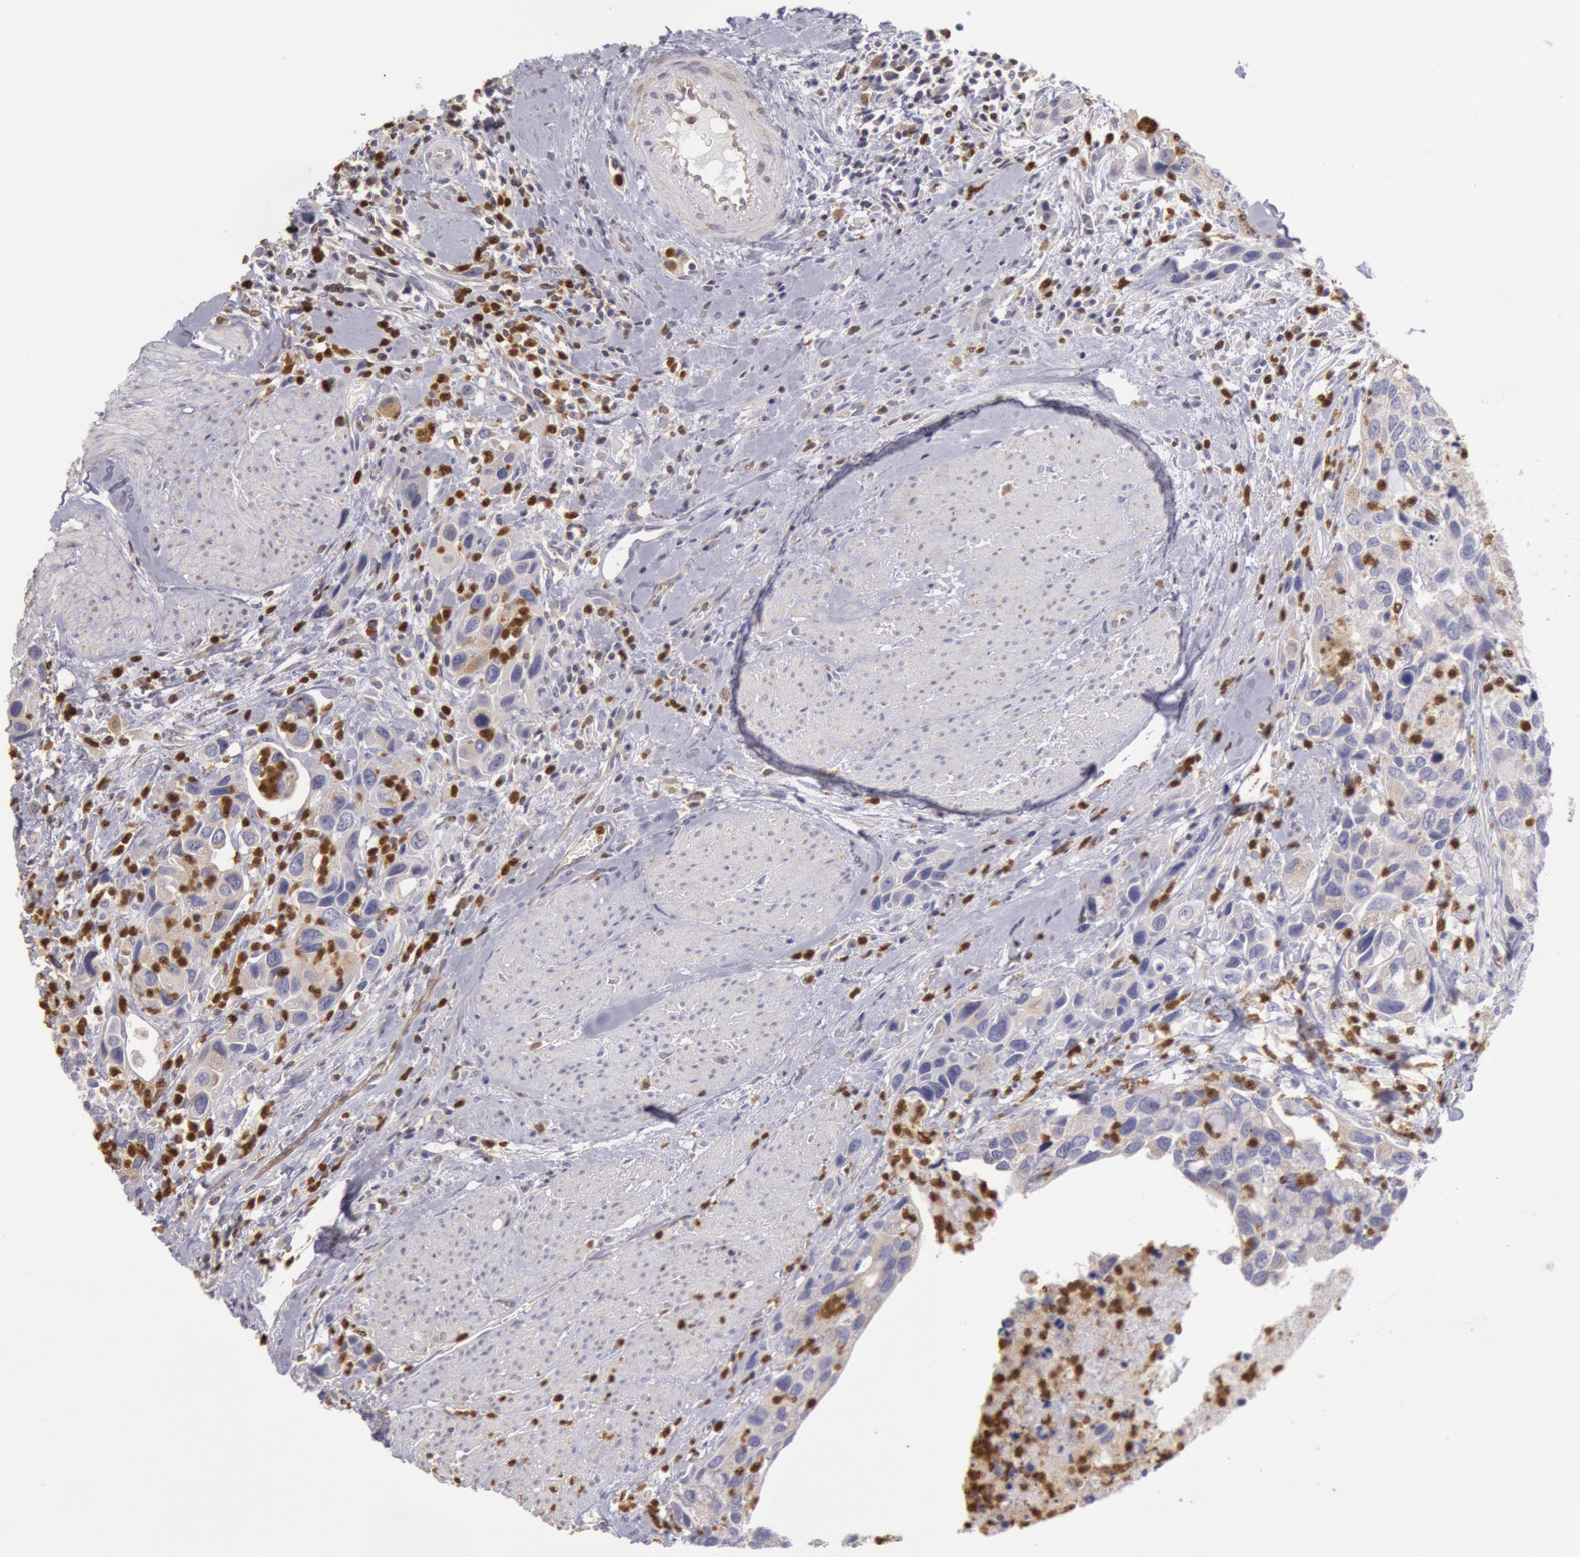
{"staining": {"intensity": "negative", "quantity": "none", "location": "none"}, "tissue": "urothelial cancer", "cell_type": "Tumor cells", "image_type": "cancer", "snomed": [{"axis": "morphology", "description": "Urothelial carcinoma, High grade"}, {"axis": "topography", "description": "Urinary bladder"}], "caption": "This is an IHC image of human urothelial carcinoma (high-grade). There is no expression in tumor cells.", "gene": "RAB27A", "patient": {"sex": "male", "age": 66}}